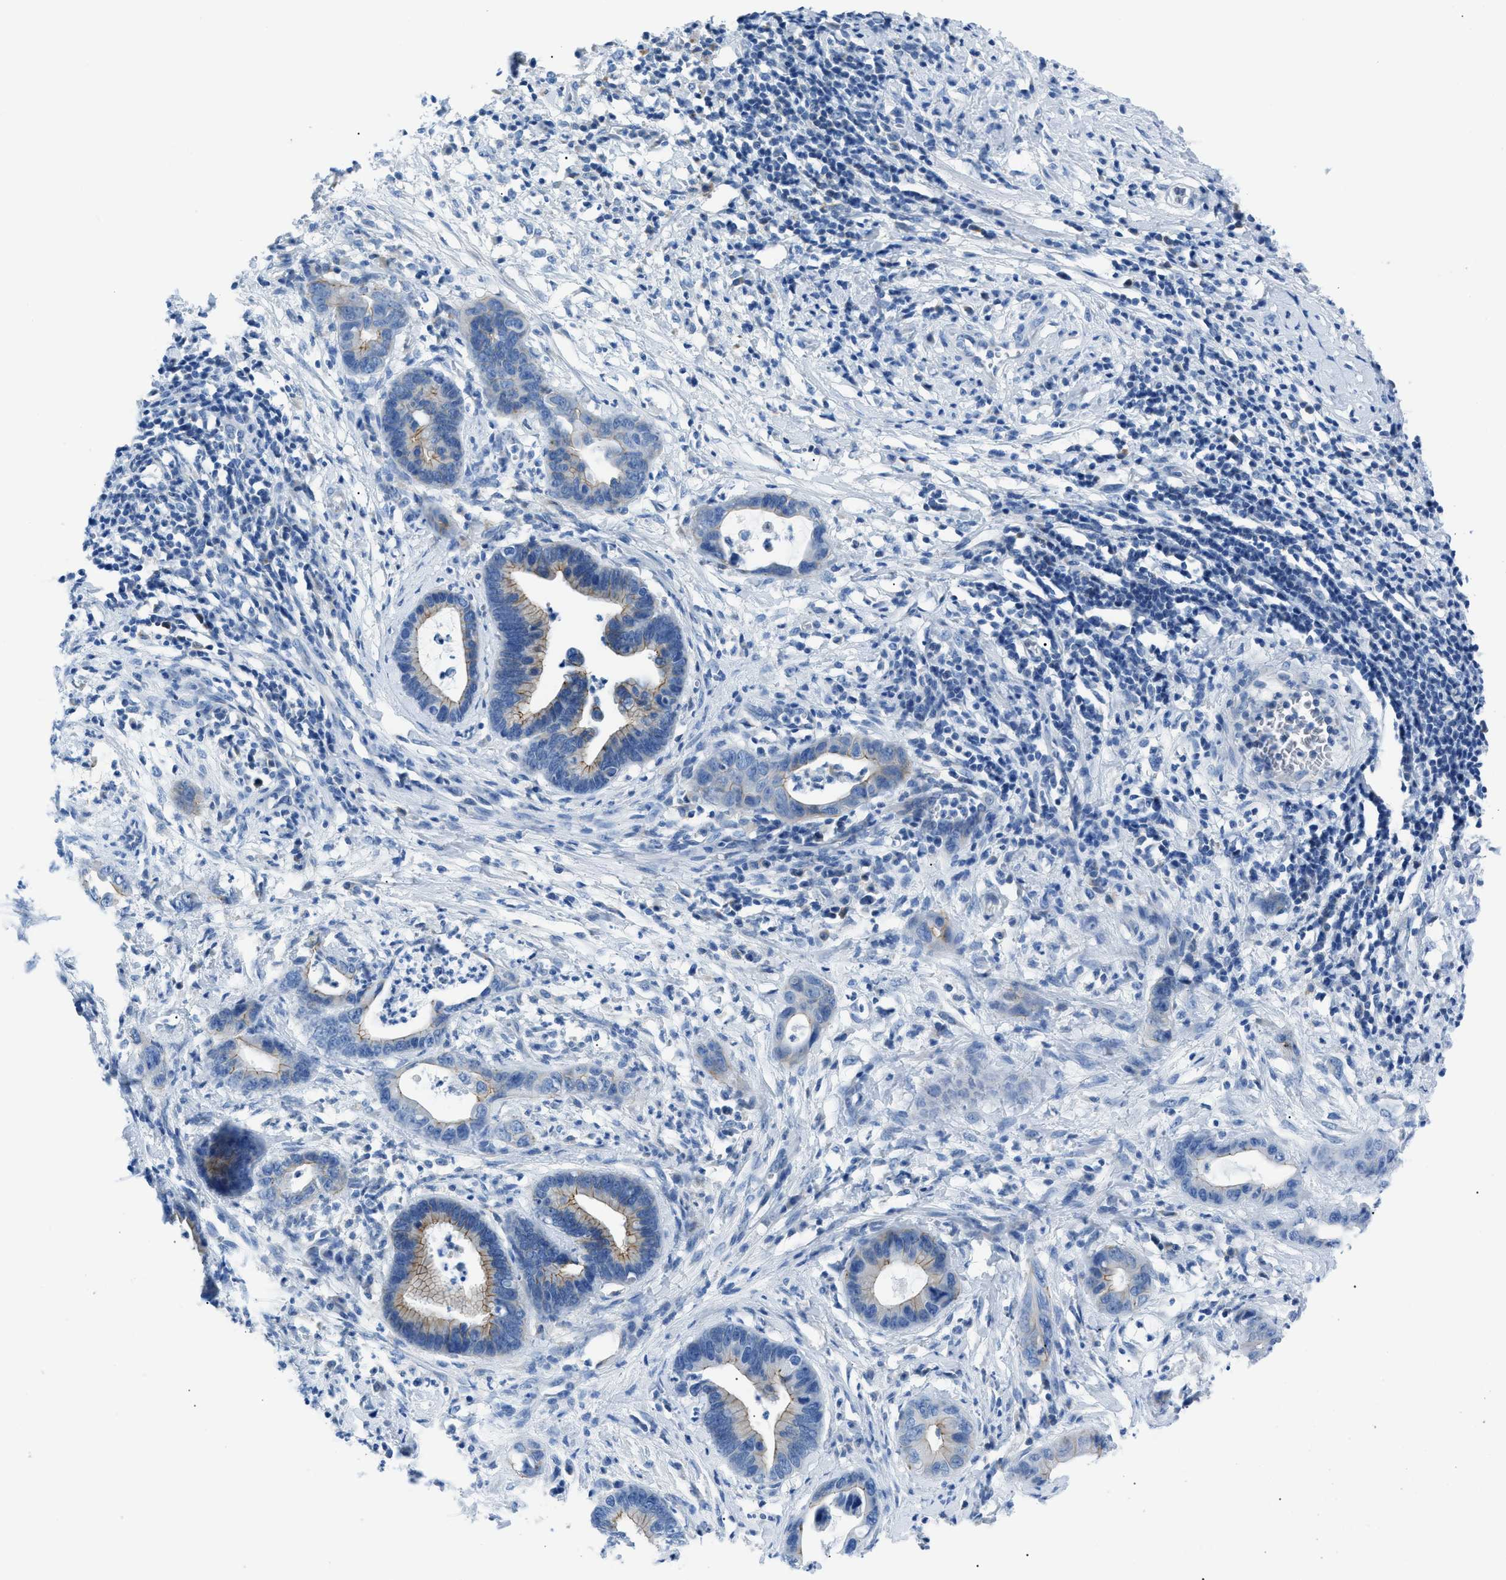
{"staining": {"intensity": "weak", "quantity": ">75%", "location": "cytoplasmic/membranous"}, "tissue": "cervical cancer", "cell_type": "Tumor cells", "image_type": "cancer", "snomed": [{"axis": "morphology", "description": "Adenocarcinoma, NOS"}, {"axis": "topography", "description": "Cervix"}], "caption": "Cervical cancer was stained to show a protein in brown. There is low levels of weak cytoplasmic/membranous expression in about >75% of tumor cells. The staining was performed using DAB, with brown indicating positive protein expression. Nuclei are stained blue with hematoxylin.", "gene": "ZDHHC24", "patient": {"sex": "female", "age": 44}}